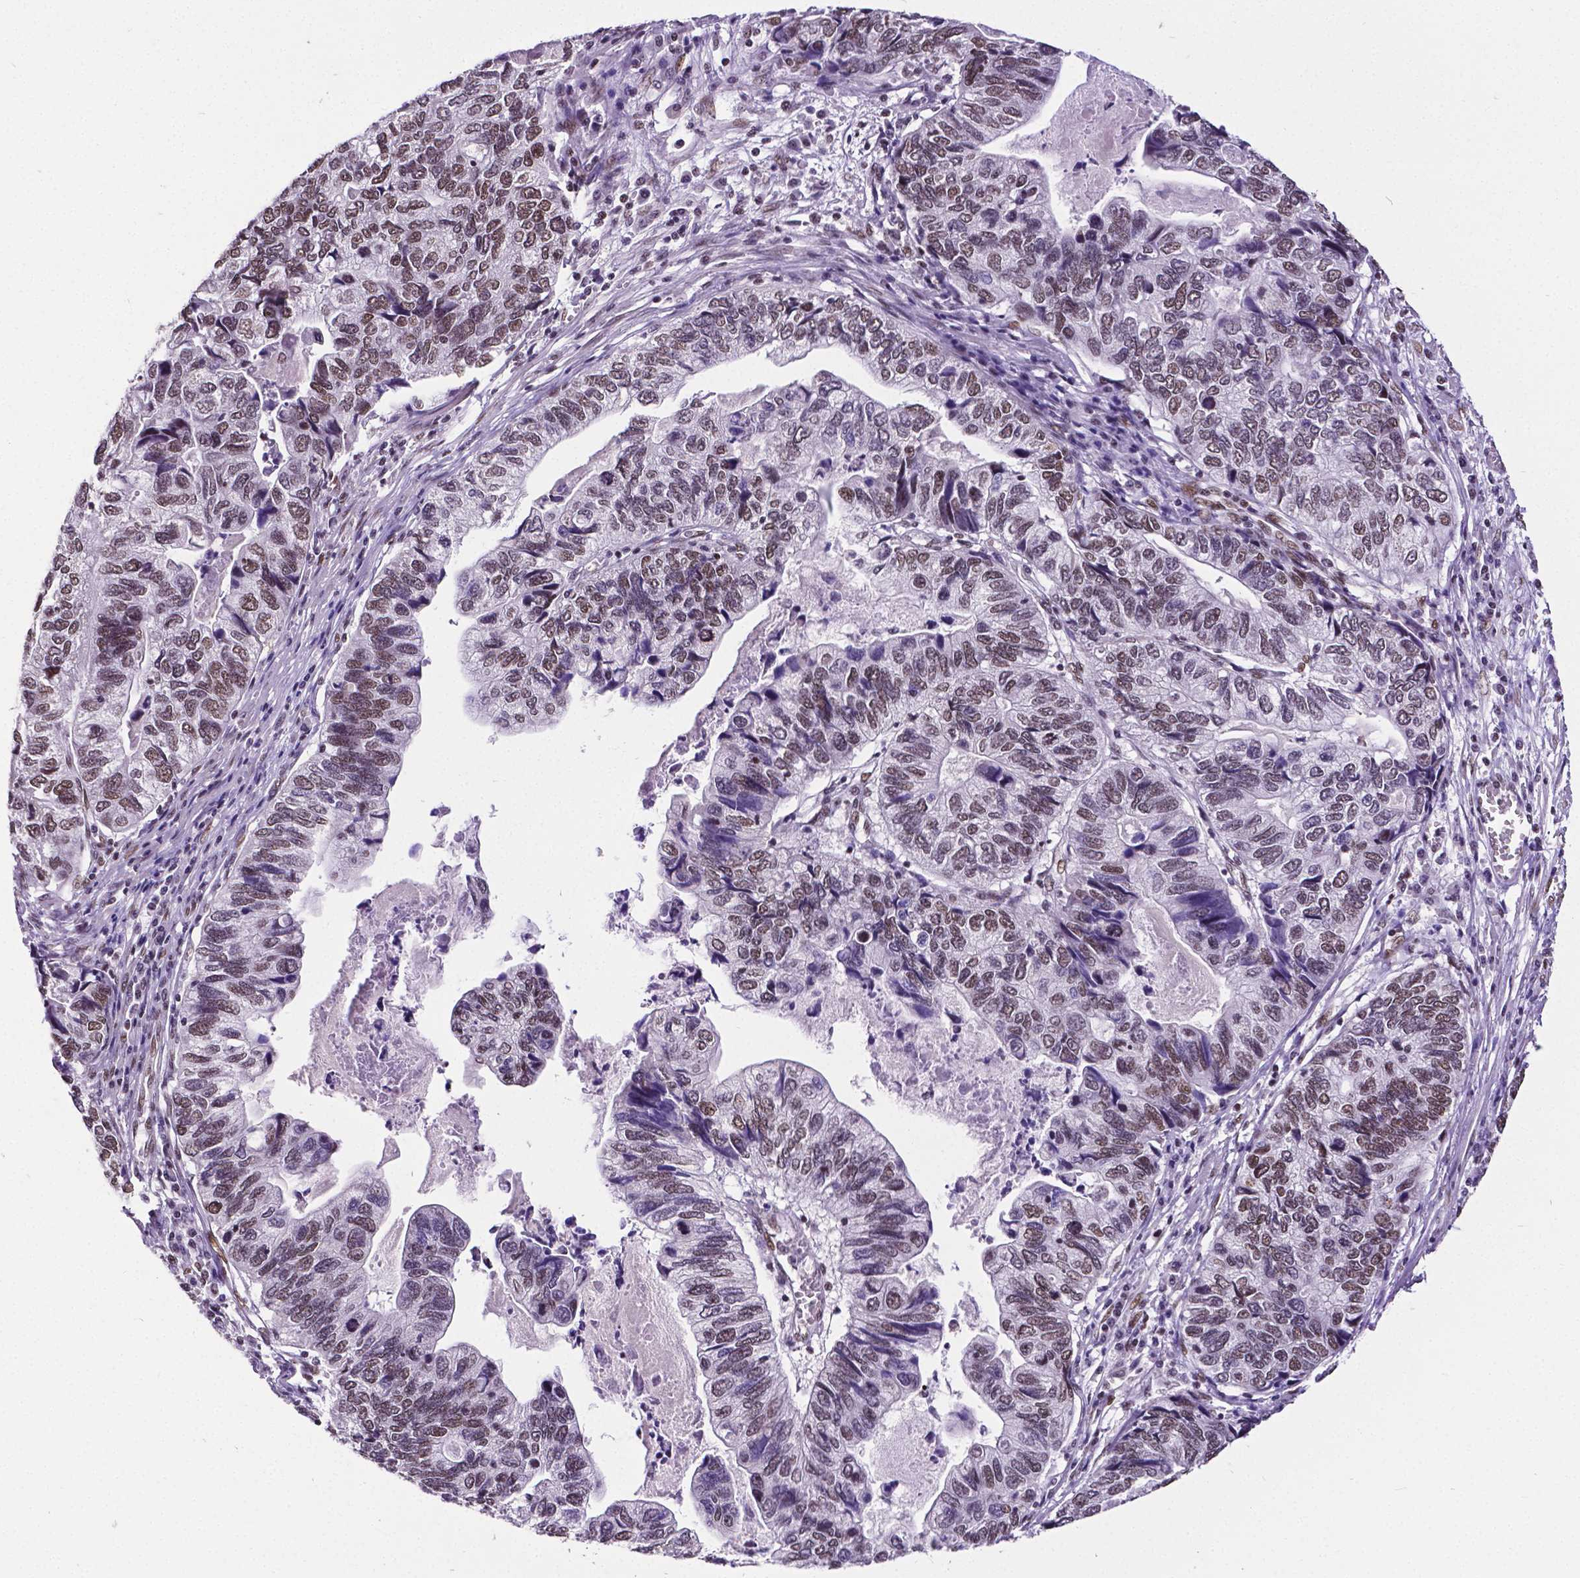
{"staining": {"intensity": "weak", "quantity": "25%-75%", "location": "nuclear"}, "tissue": "stomach cancer", "cell_type": "Tumor cells", "image_type": "cancer", "snomed": [{"axis": "morphology", "description": "Adenocarcinoma, NOS"}, {"axis": "topography", "description": "Stomach, upper"}], "caption": "Immunohistochemical staining of stomach cancer demonstrates weak nuclear protein staining in about 25%-75% of tumor cells.", "gene": "REST", "patient": {"sex": "female", "age": 67}}